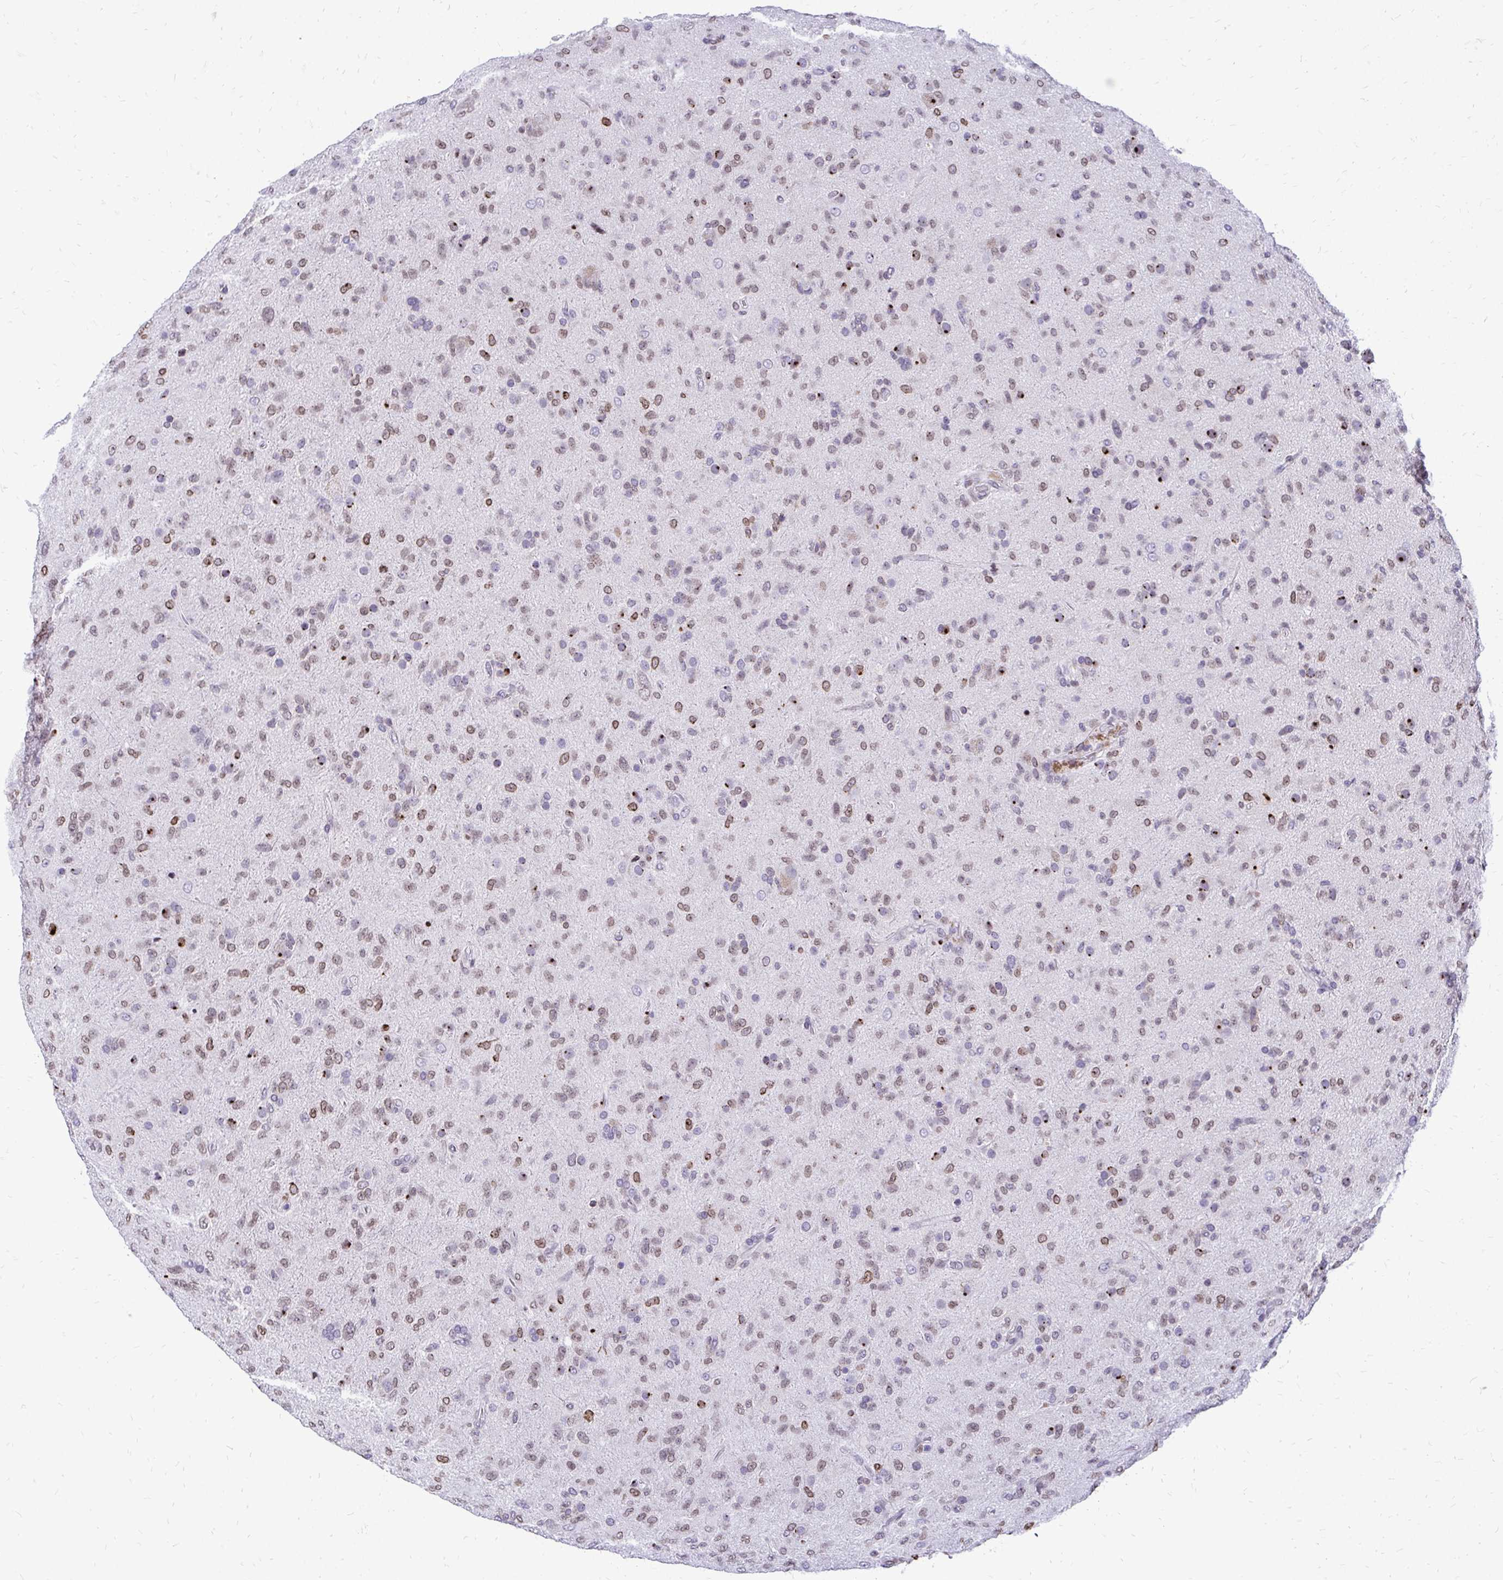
{"staining": {"intensity": "moderate", "quantity": "25%-75%", "location": "cytoplasmic/membranous,nuclear"}, "tissue": "glioma", "cell_type": "Tumor cells", "image_type": "cancer", "snomed": [{"axis": "morphology", "description": "Glioma, malignant, Low grade"}, {"axis": "topography", "description": "Brain"}], "caption": "A high-resolution histopathology image shows IHC staining of malignant glioma (low-grade), which reveals moderate cytoplasmic/membranous and nuclear expression in about 25%-75% of tumor cells.", "gene": "BANF1", "patient": {"sex": "male", "age": 65}}